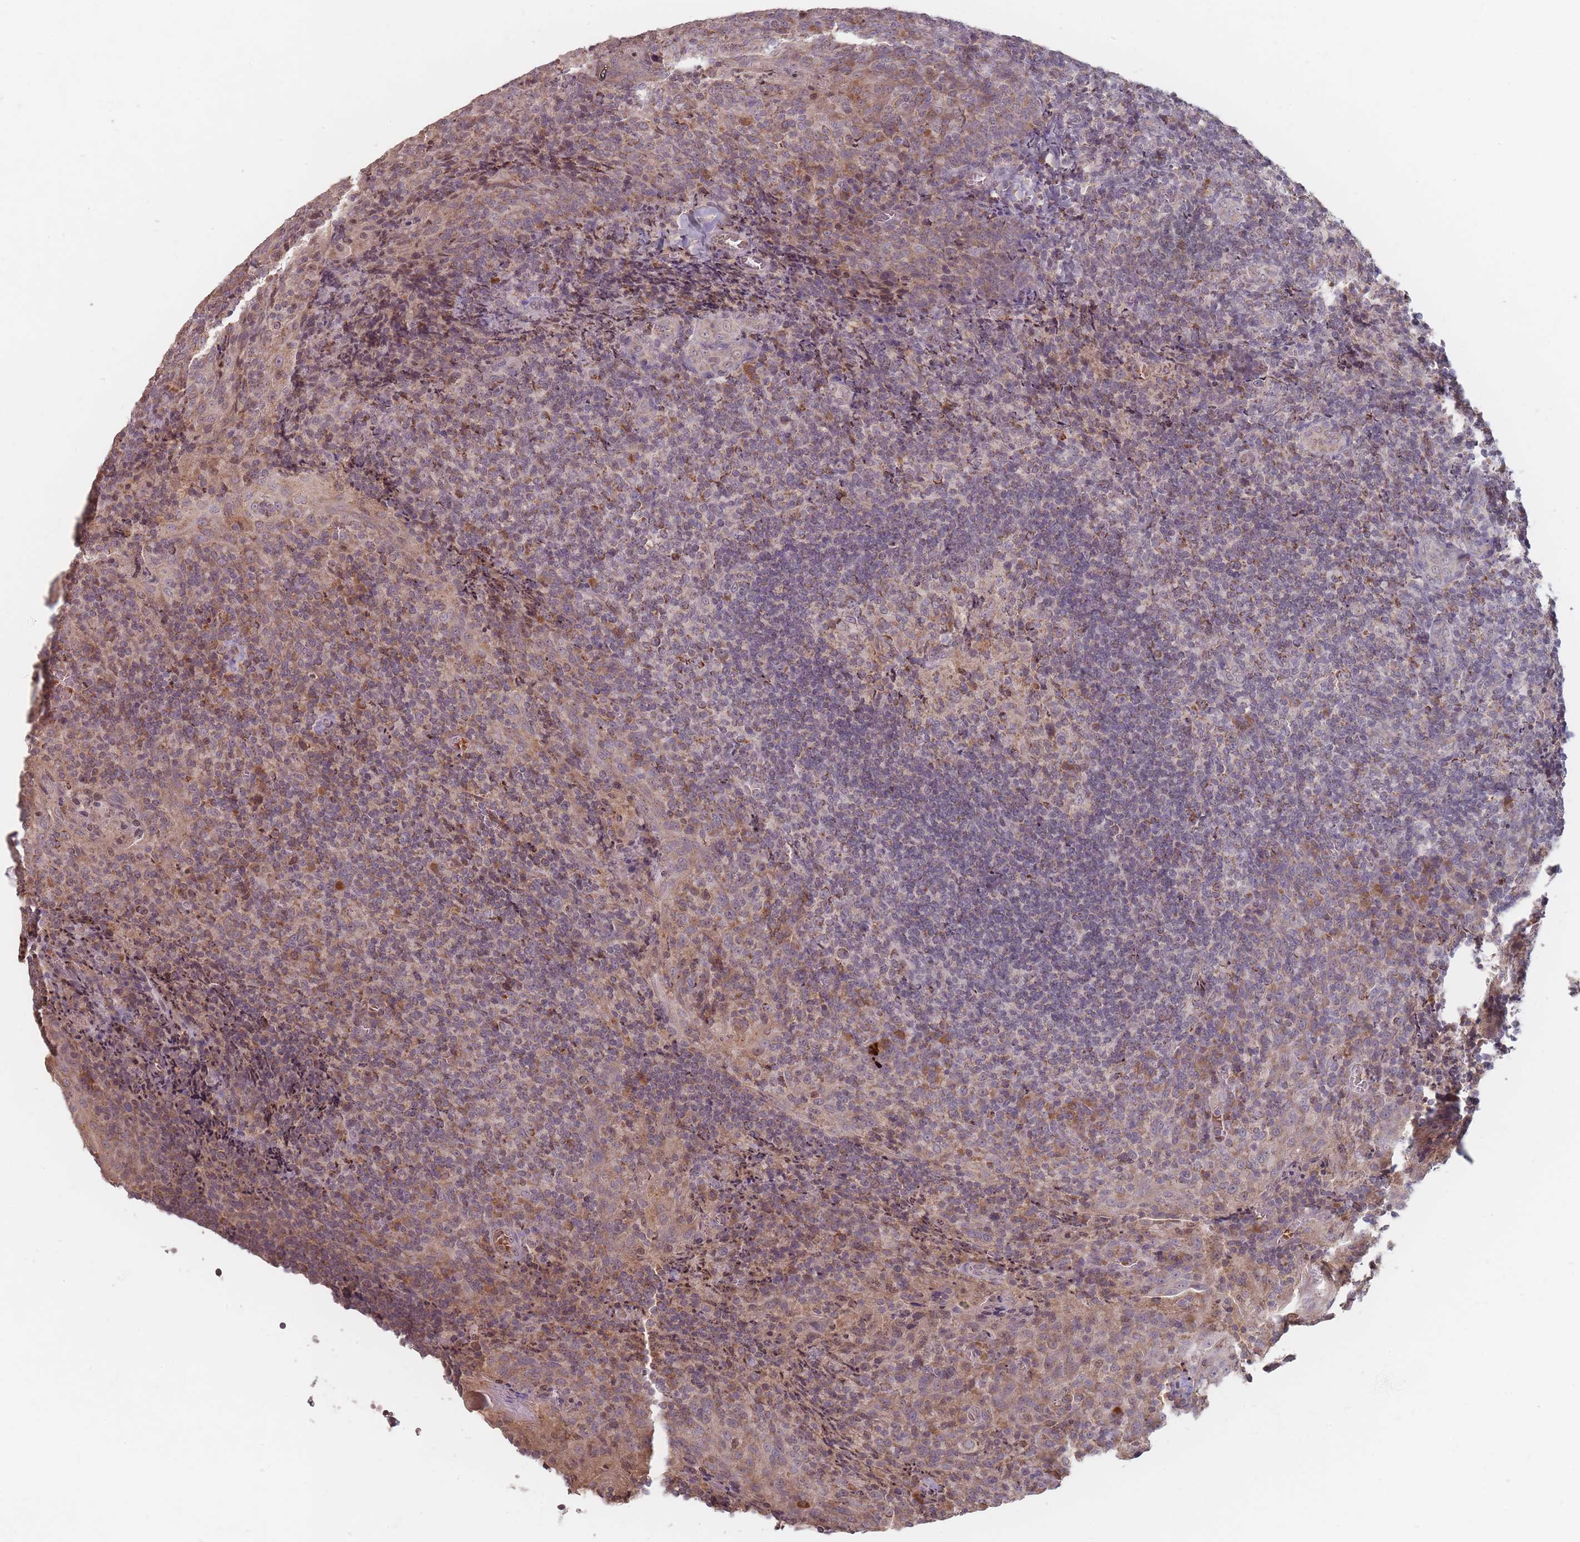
{"staining": {"intensity": "moderate", "quantity": ">75%", "location": "cytoplasmic/membranous"}, "tissue": "tonsil", "cell_type": "Germinal center cells", "image_type": "normal", "snomed": [{"axis": "morphology", "description": "Normal tissue, NOS"}, {"axis": "topography", "description": "Tonsil"}], "caption": "IHC image of benign tonsil: tonsil stained using immunohistochemistry (IHC) displays medium levels of moderate protein expression localized specifically in the cytoplasmic/membranous of germinal center cells, appearing as a cytoplasmic/membranous brown color.", "gene": "OR2M4", "patient": {"sex": "male", "age": 17}}